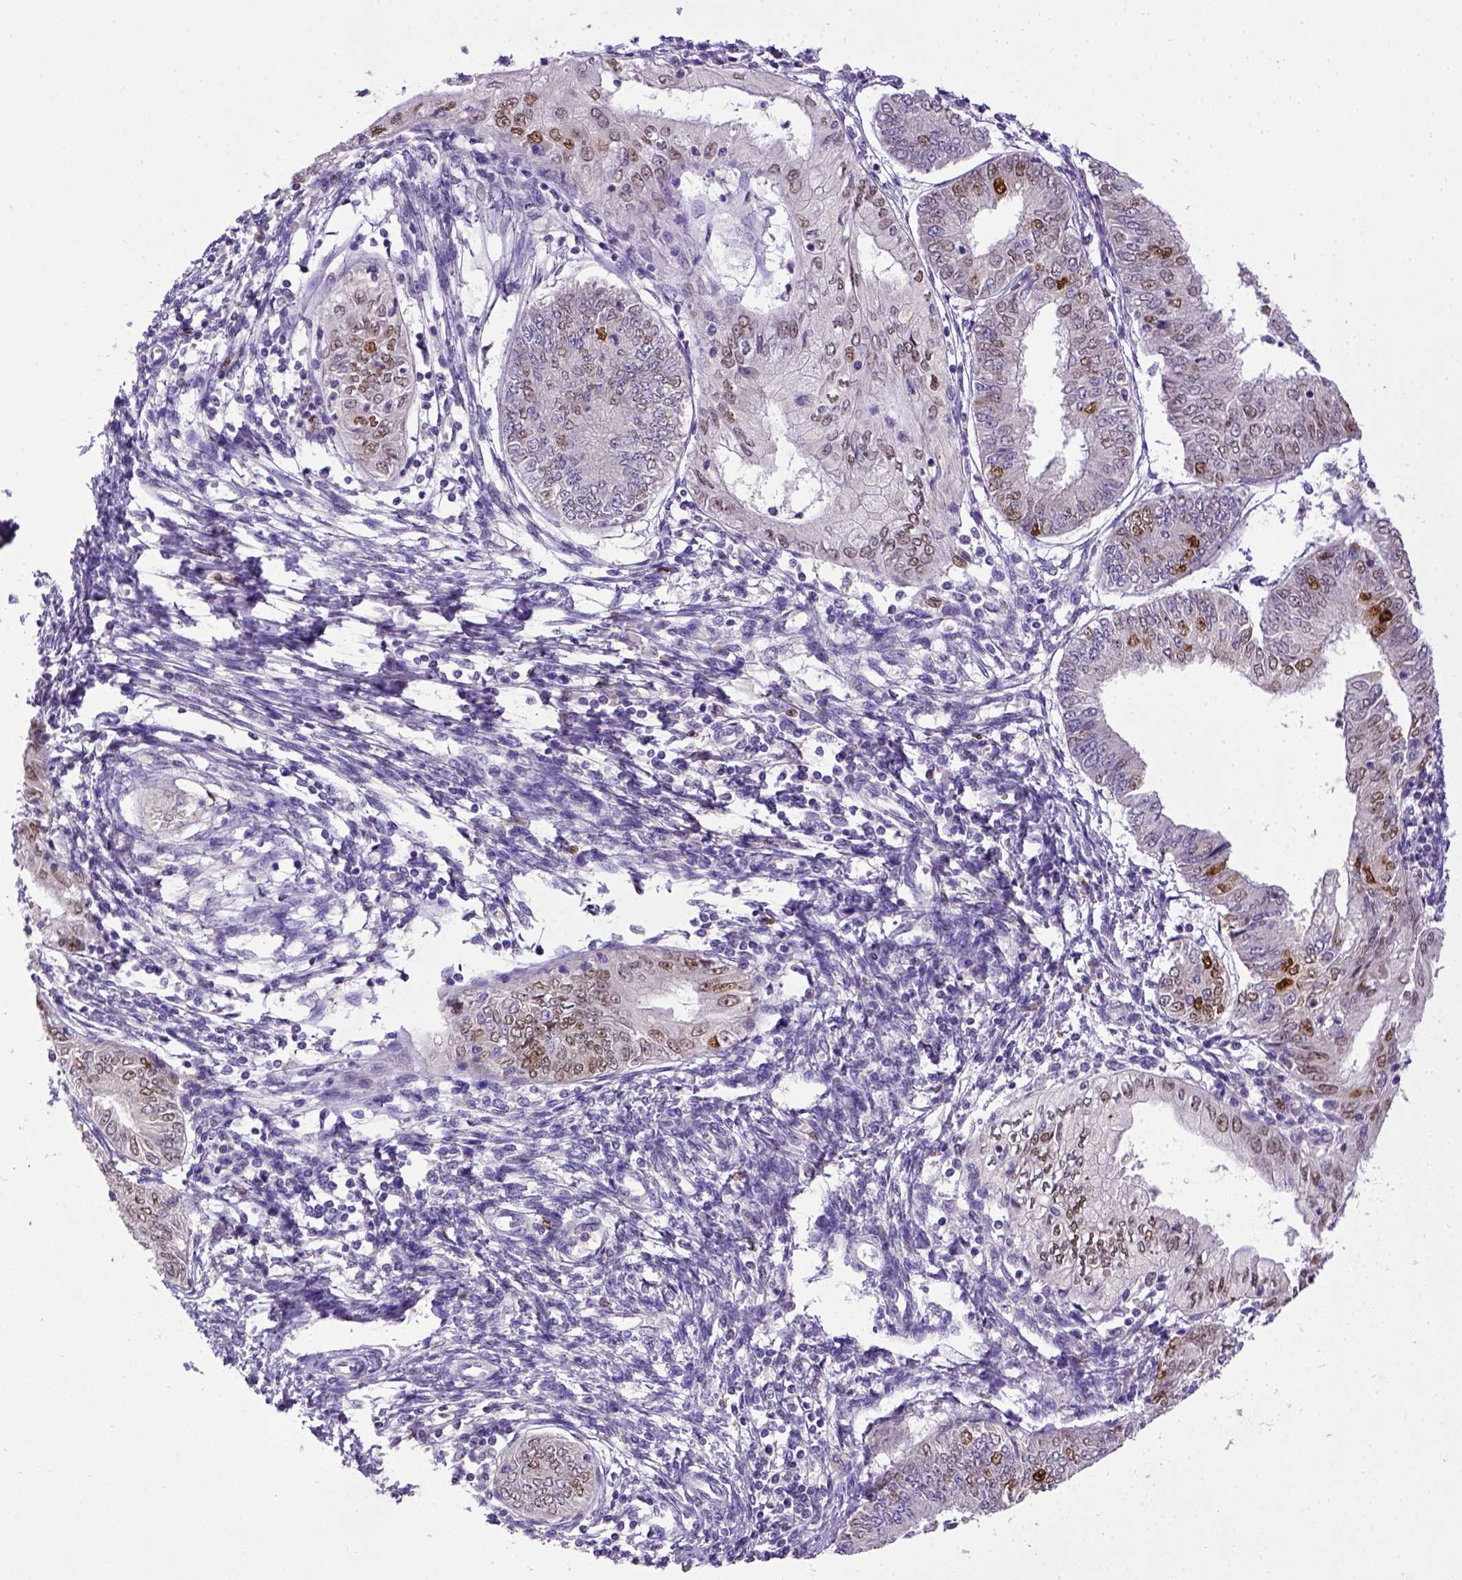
{"staining": {"intensity": "moderate", "quantity": "25%-75%", "location": "nuclear"}, "tissue": "endometrial cancer", "cell_type": "Tumor cells", "image_type": "cancer", "snomed": [{"axis": "morphology", "description": "Adenocarcinoma, NOS"}, {"axis": "topography", "description": "Endometrium"}], "caption": "IHC micrograph of human adenocarcinoma (endometrial) stained for a protein (brown), which exhibits medium levels of moderate nuclear positivity in about 25%-75% of tumor cells.", "gene": "CDKN1A", "patient": {"sex": "female", "age": 68}}